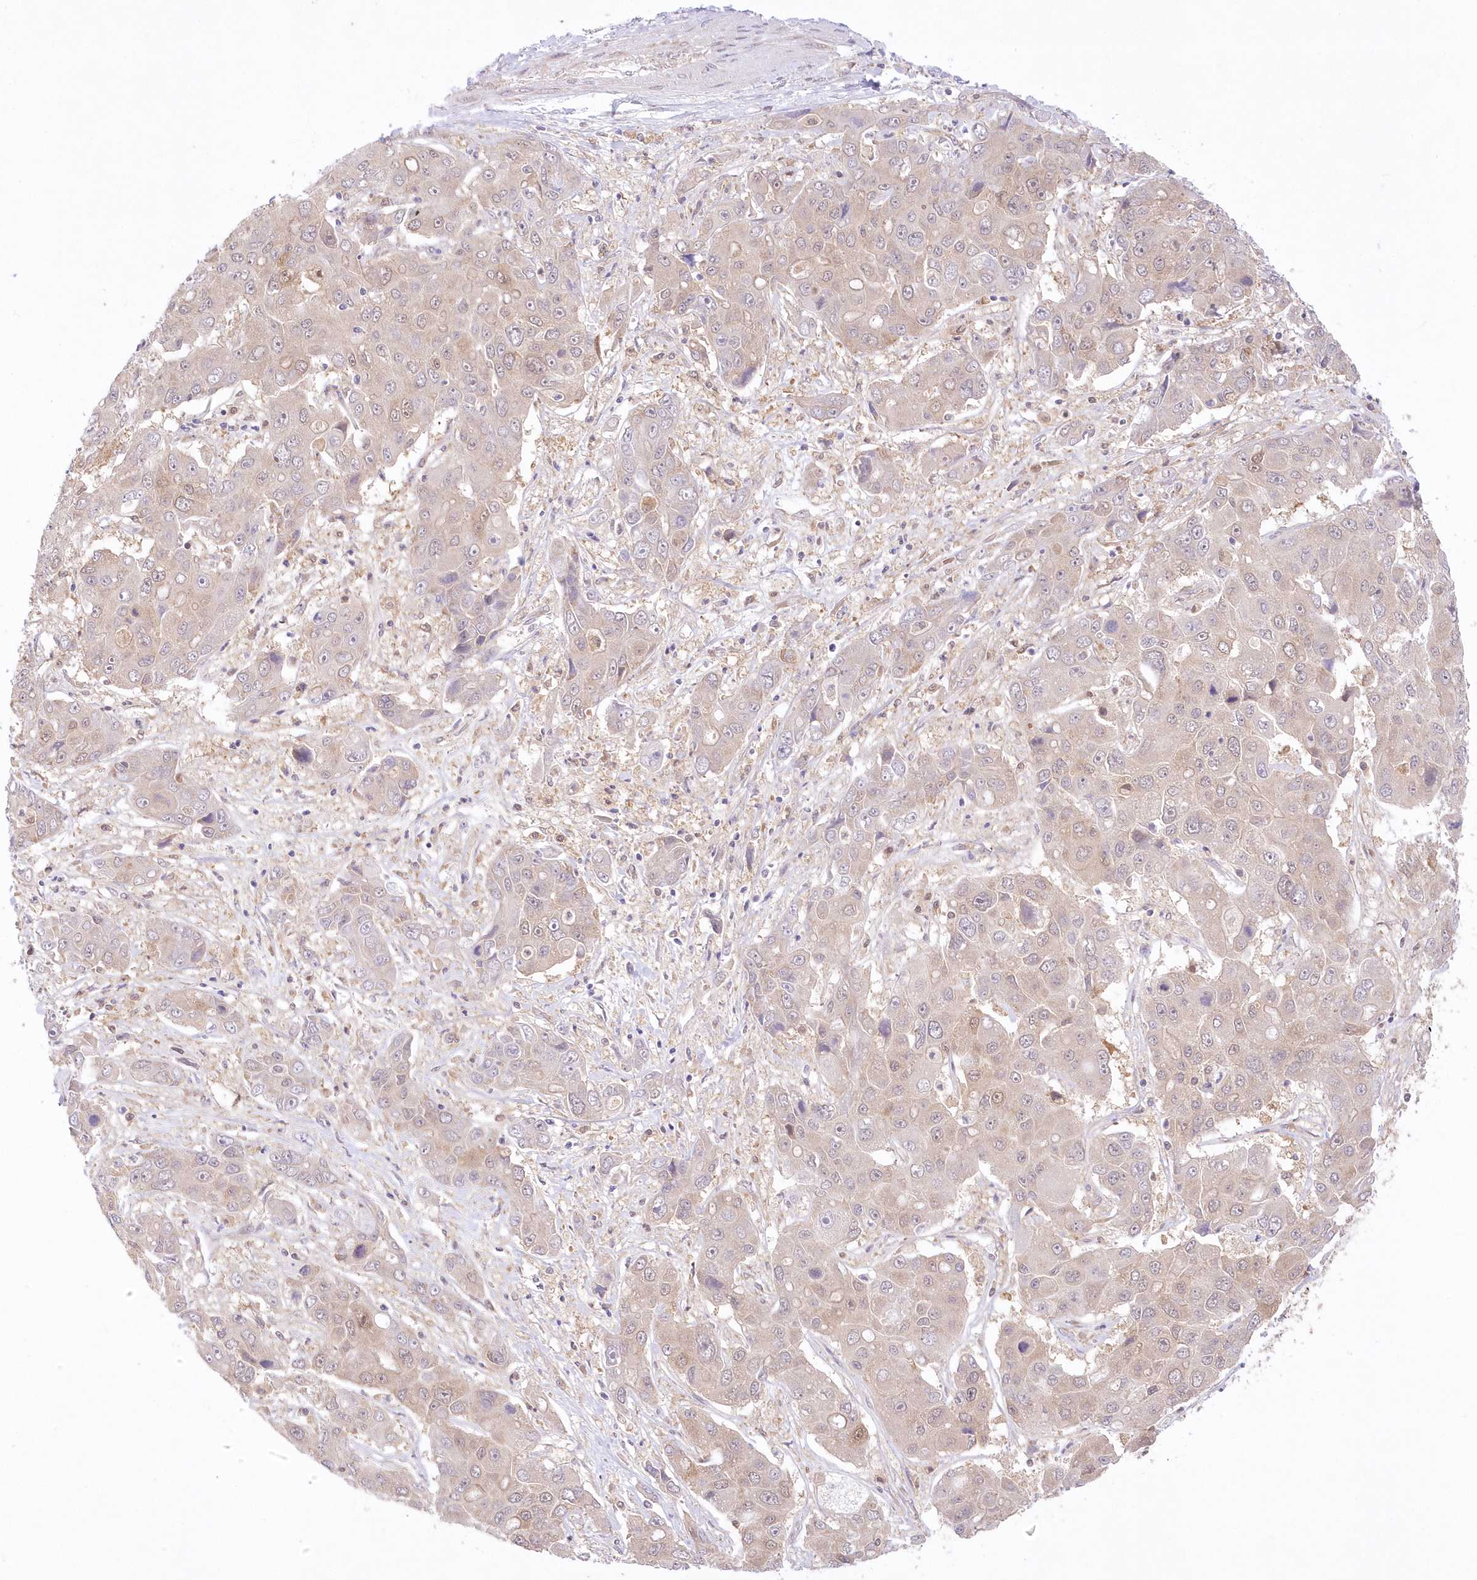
{"staining": {"intensity": "weak", "quantity": ">75%", "location": "cytoplasmic/membranous"}, "tissue": "liver cancer", "cell_type": "Tumor cells", "image_type": "cancer", "snomed": [{"axis": "morphology", "description": "Cholangiocarcinoma"}, {"axis": "topography", "description": "Liver"}], "caption": "Cholangiocarcinoma (liver) stained with IHC displays weak cytoplasmic/membranous positivity in about >75% of tumor cells. The protein is shown in brown color, while the nuclei are stained blue.", "gene": "RNPEP", "patient": {"sex": "male", "age": 67}}